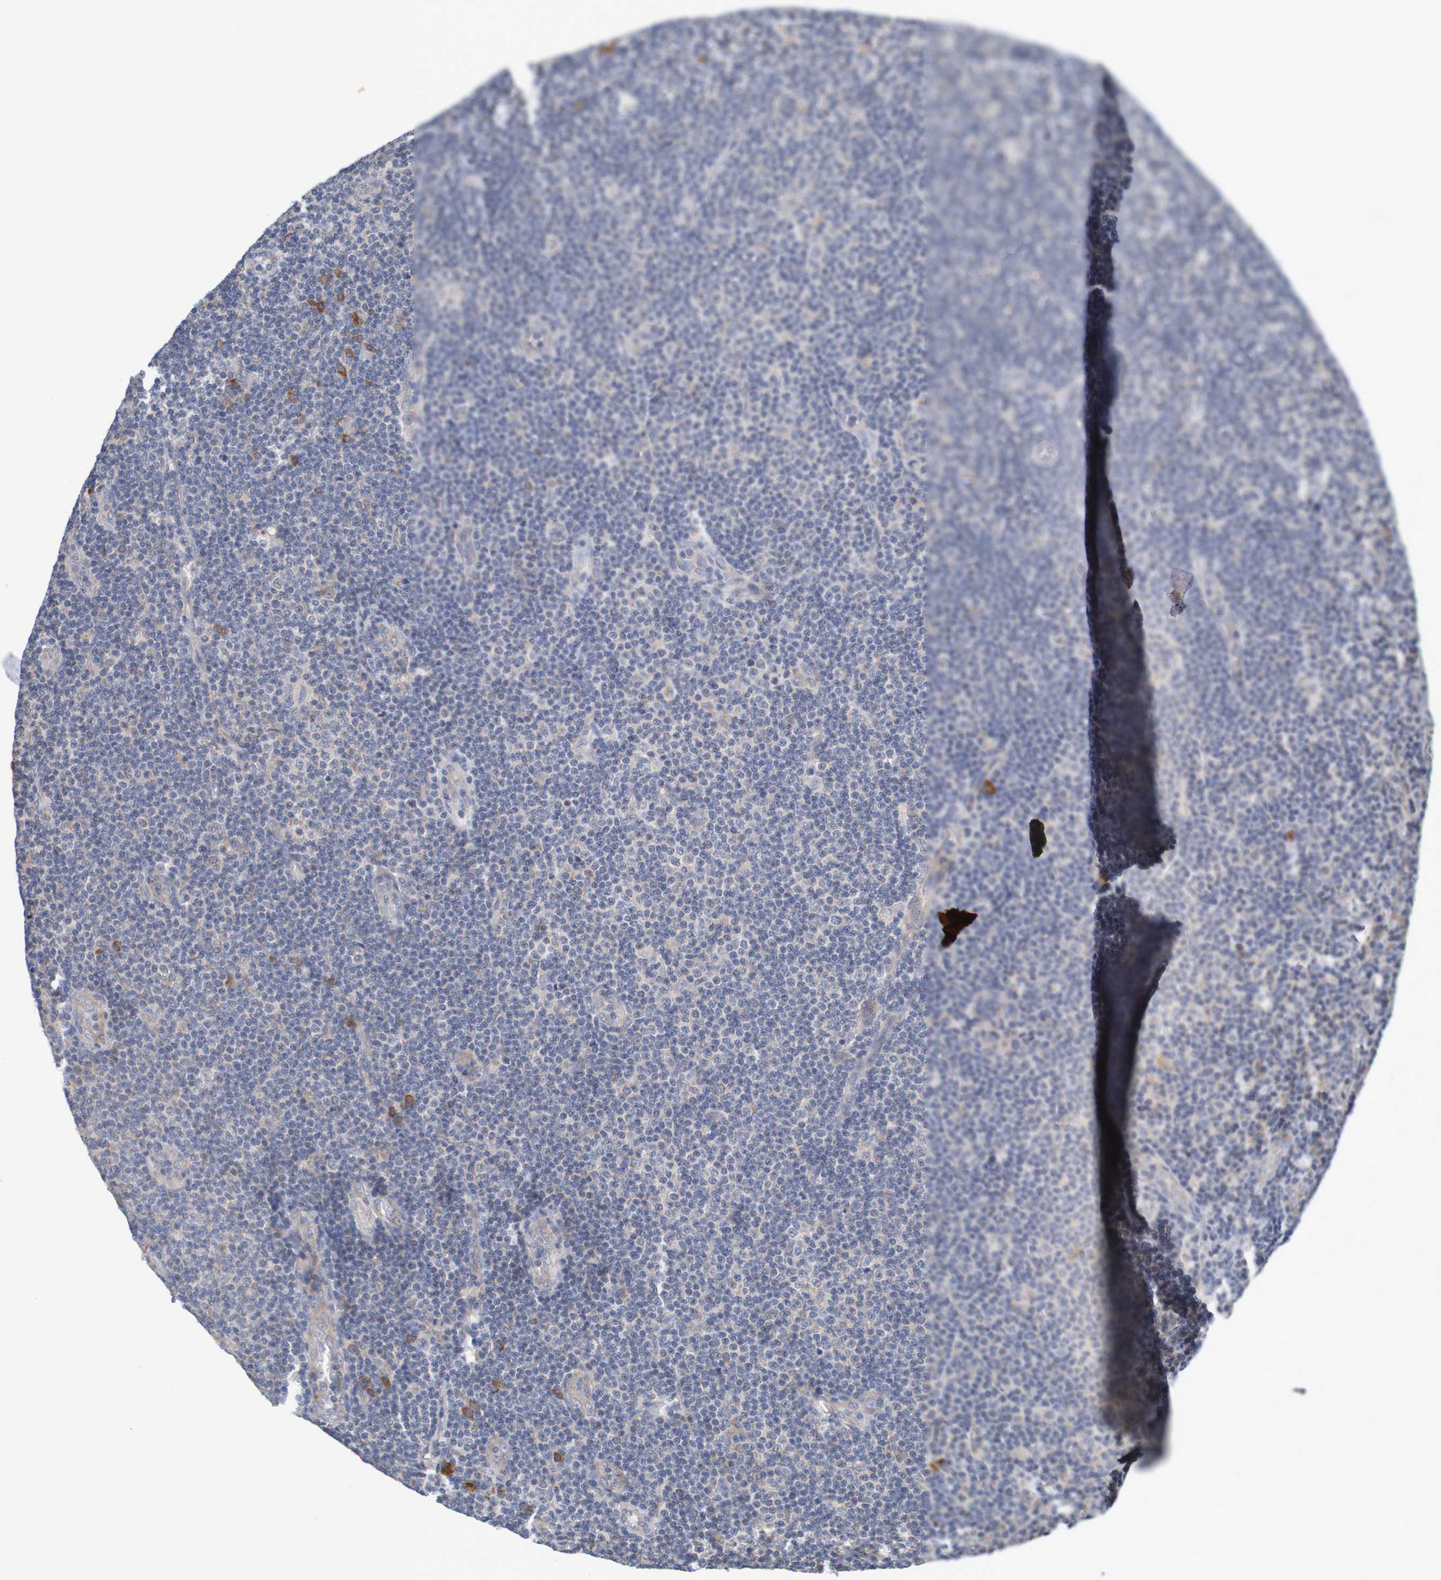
{"staining": {"intensity": "negative", "quantity": "none", "location": "none"}, "tissue": "lymphoma", "cell_type": "Tumor cells", "image_type": "cancer", "snomed": [{"axis": "morphology", "description": "Malignant lymphoma, non-Hodgkin's type, Low grade"}, {"axis": "topography", "description": "Lymph node"}], "caption": "IHC photomicrograph of neoplastic tissue: human lymphoma stained with DAB (3,3'-diaminobenzidine) shows no significant protein staining in tumor cells.", "gene": "CLDN18", "patient": {"sex": "male", "age": 83}}